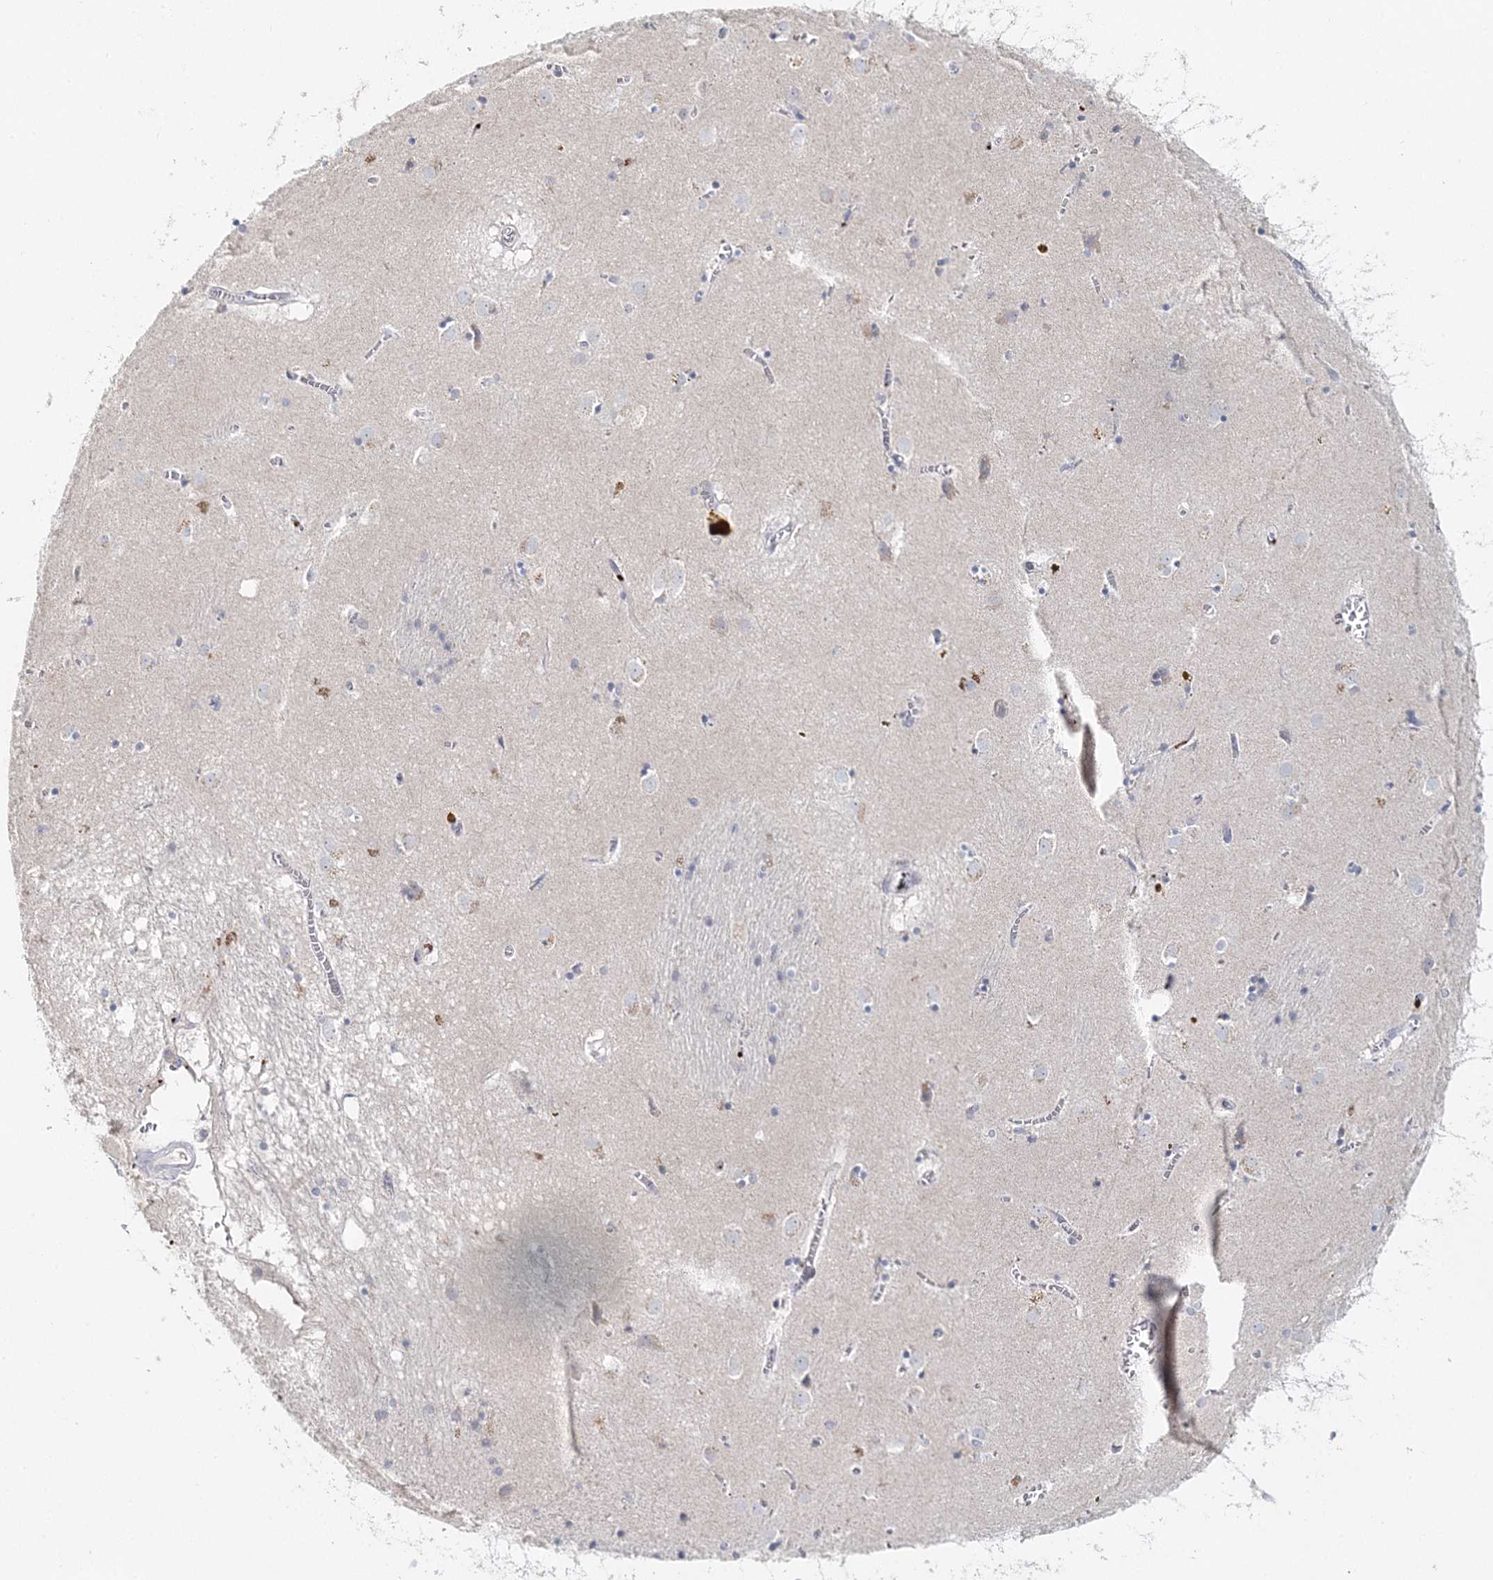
{"staining": {"intensity": "negative", "quantity": "none", "location": "none"}, "tissue": "caudate", "cell_type": "Glial cells", "image_type": "normal", "snomed": [{"axis": "morphology", "description": "Normal tissue, NOS"}, {"axis": "topography", "description": "Lateral ventricle wall"}], "caption": "A high-resolution photomicrograph shows immunohistochemistry (IHC) staining of unremarkable caudate, which shows no significant positivity in glial cells. The staining is performed using DAB brown chromogen with nuclei counter-stained in using hematoxylin.", "gene": "MYOZ2", "patient": {"sex": "male", "age": 70}}